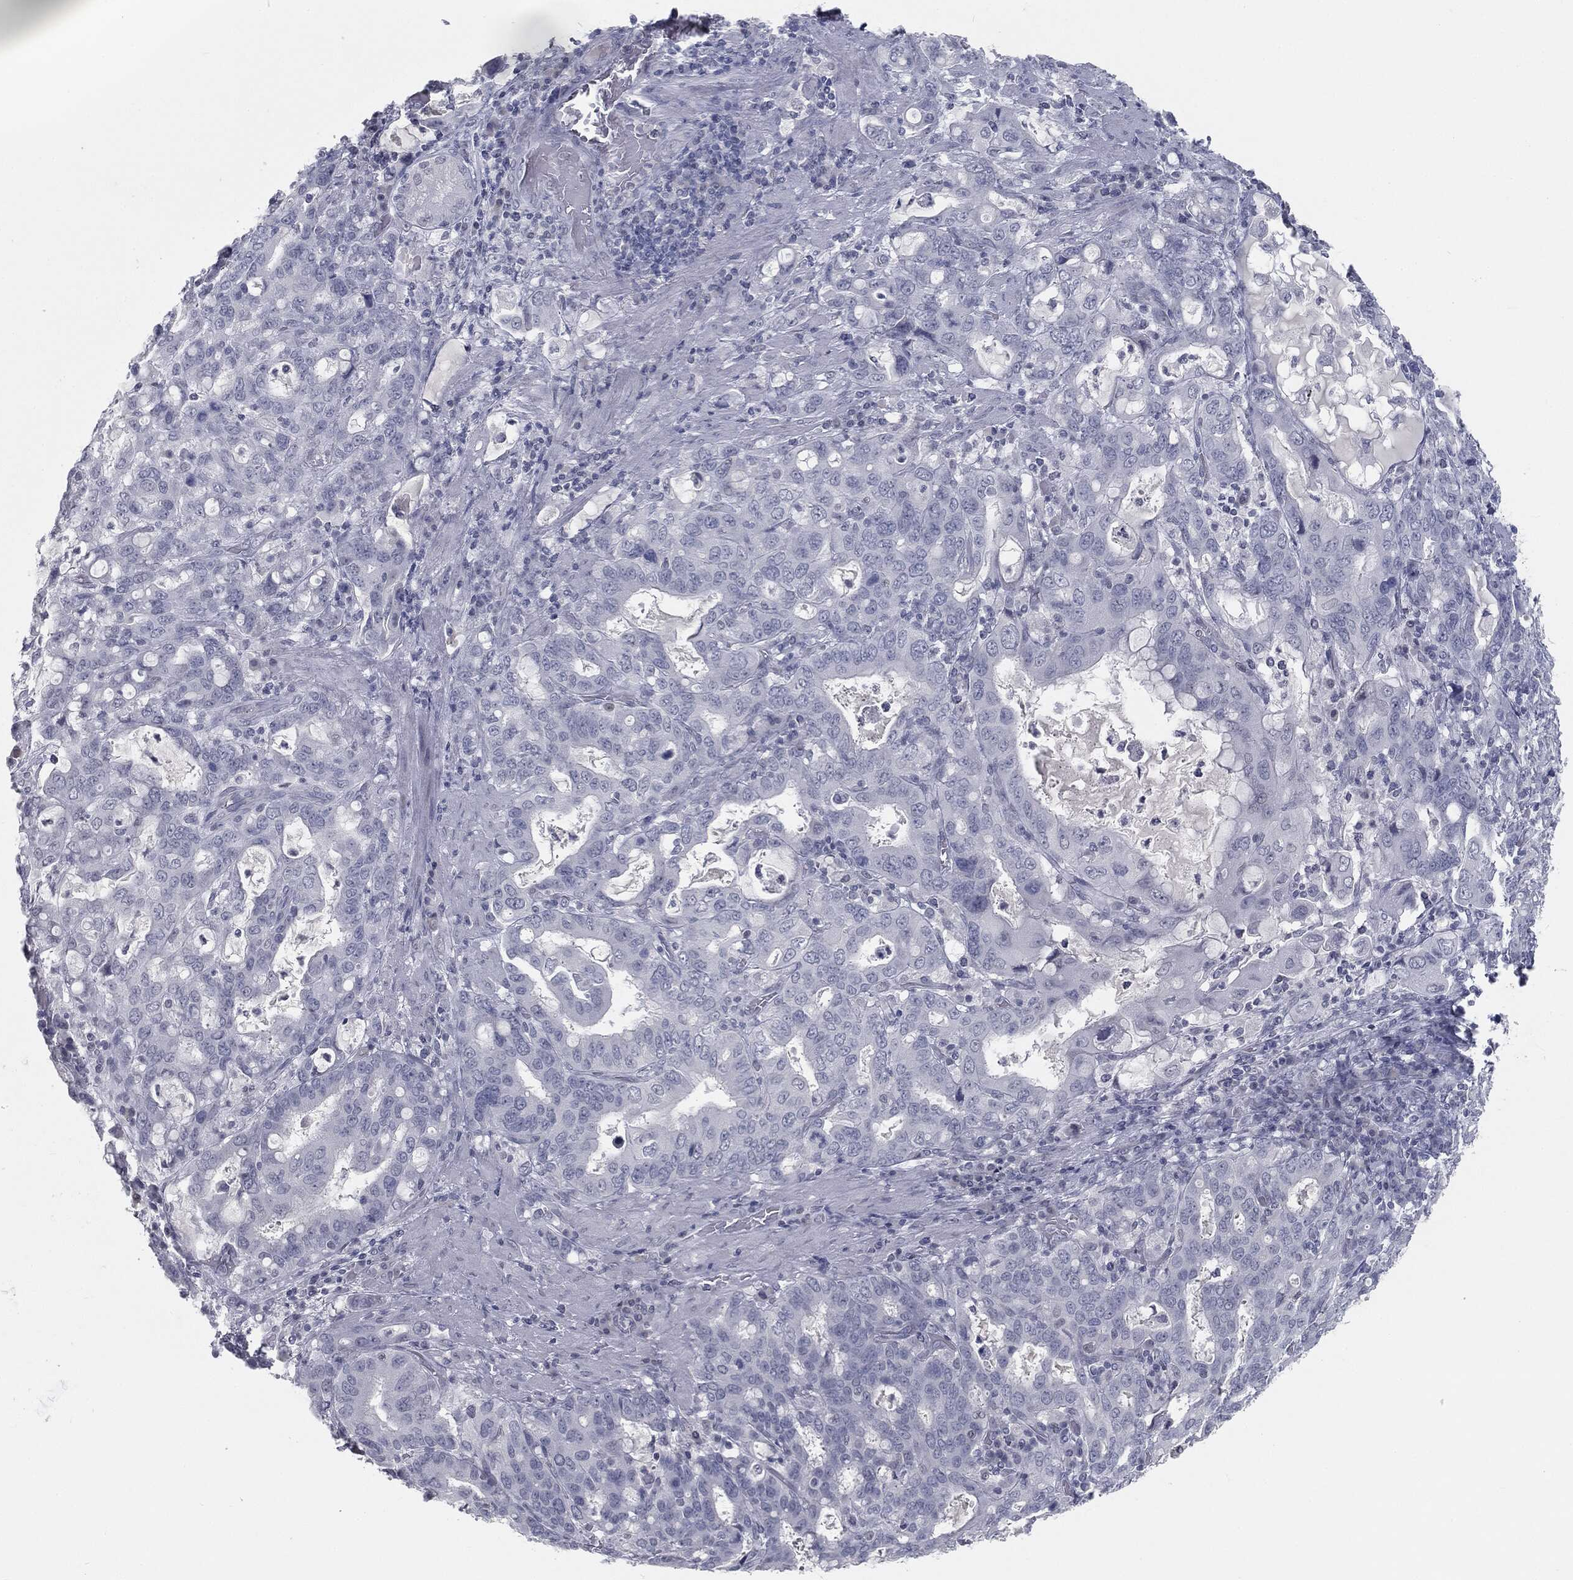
{"staining": {"intensity": "negative", "quantity": "none", "location": "none"}, "tissue": "stomach cancer", "cell_type": "Tumor cells", "image_type": "cancer", "snomed": [{"axis": "morphology", "description": "Adenocarcinoma, NOS"}, {"axis": "topography", "description": "Stomach, upper"}, {"axis": "topography", "description": "Stomach"}], "caption": "IHC micrograph of human stomach cancer (adenocarcinoma) stained for a protein (brown), which demonstrates no positivity in tumor cells. (DAB (3,3'-diaminobenzidine) immunohistochemistry visualized using brightfield microscopy, high magnification).", "gene": "PRAME", "patient": {"sex": "male", "age": 62}}